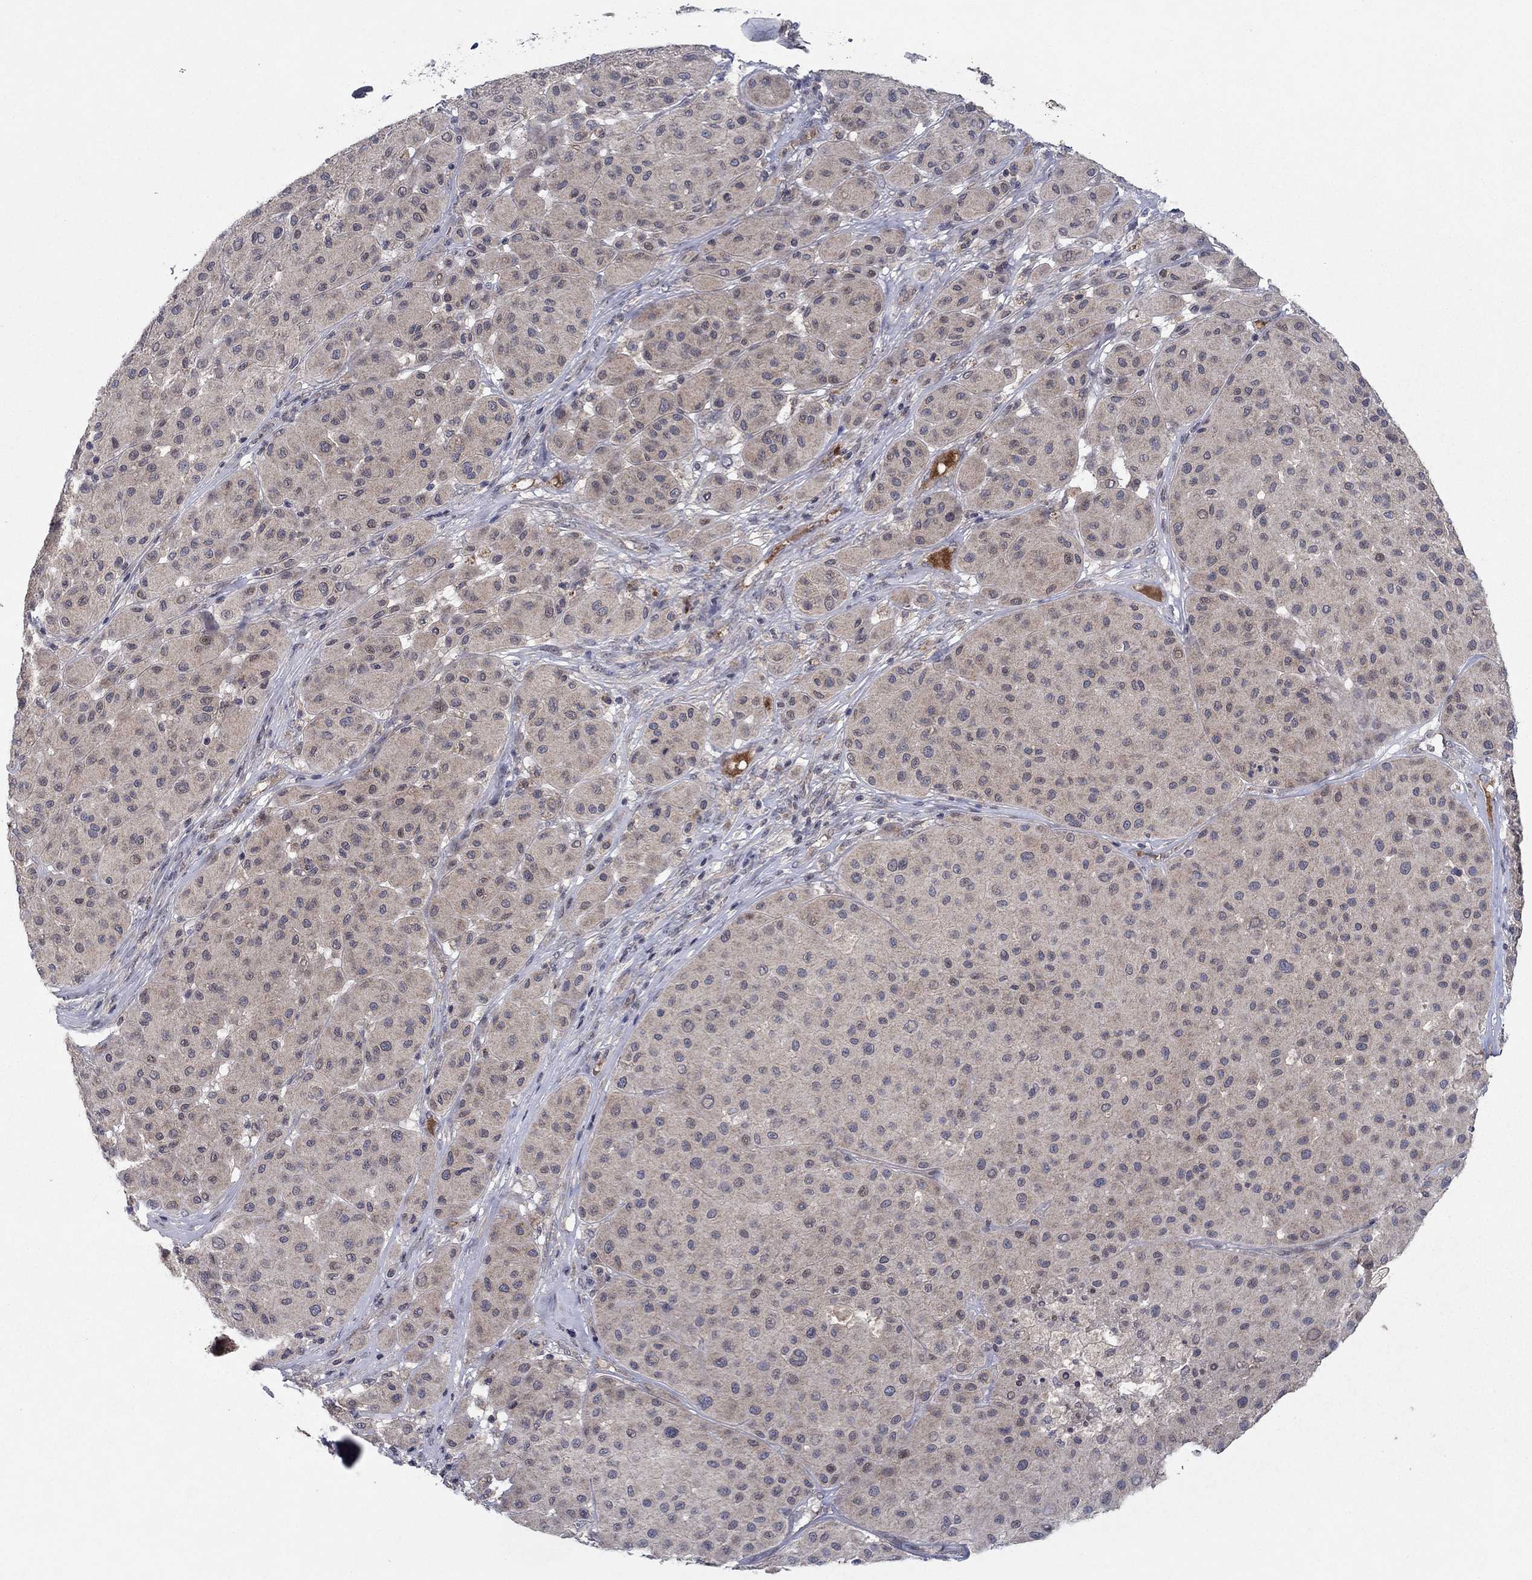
{"staining": {"intensity": "weak", "quantity": "25%-75%", "location": "cytoplasmic/membranous"}, "tissue": "melanoma", "cell_type": "Tumor cells", "image_type": "cancer", "snomed": [{"axis": "morphology", "description": "Malignant melanoma, Metastatic site"}, {"axis": "topography", "description": "Smooth muscle"}], "caption": "Immunohistochemistry (IHC) (DAB) staining of melanoma exhibits weak cytoplasmic/membranous protein staining in about 25%-75% of tumor cells.", "gene": "IL4", "patient": {"sex": "male", "age": 41}}